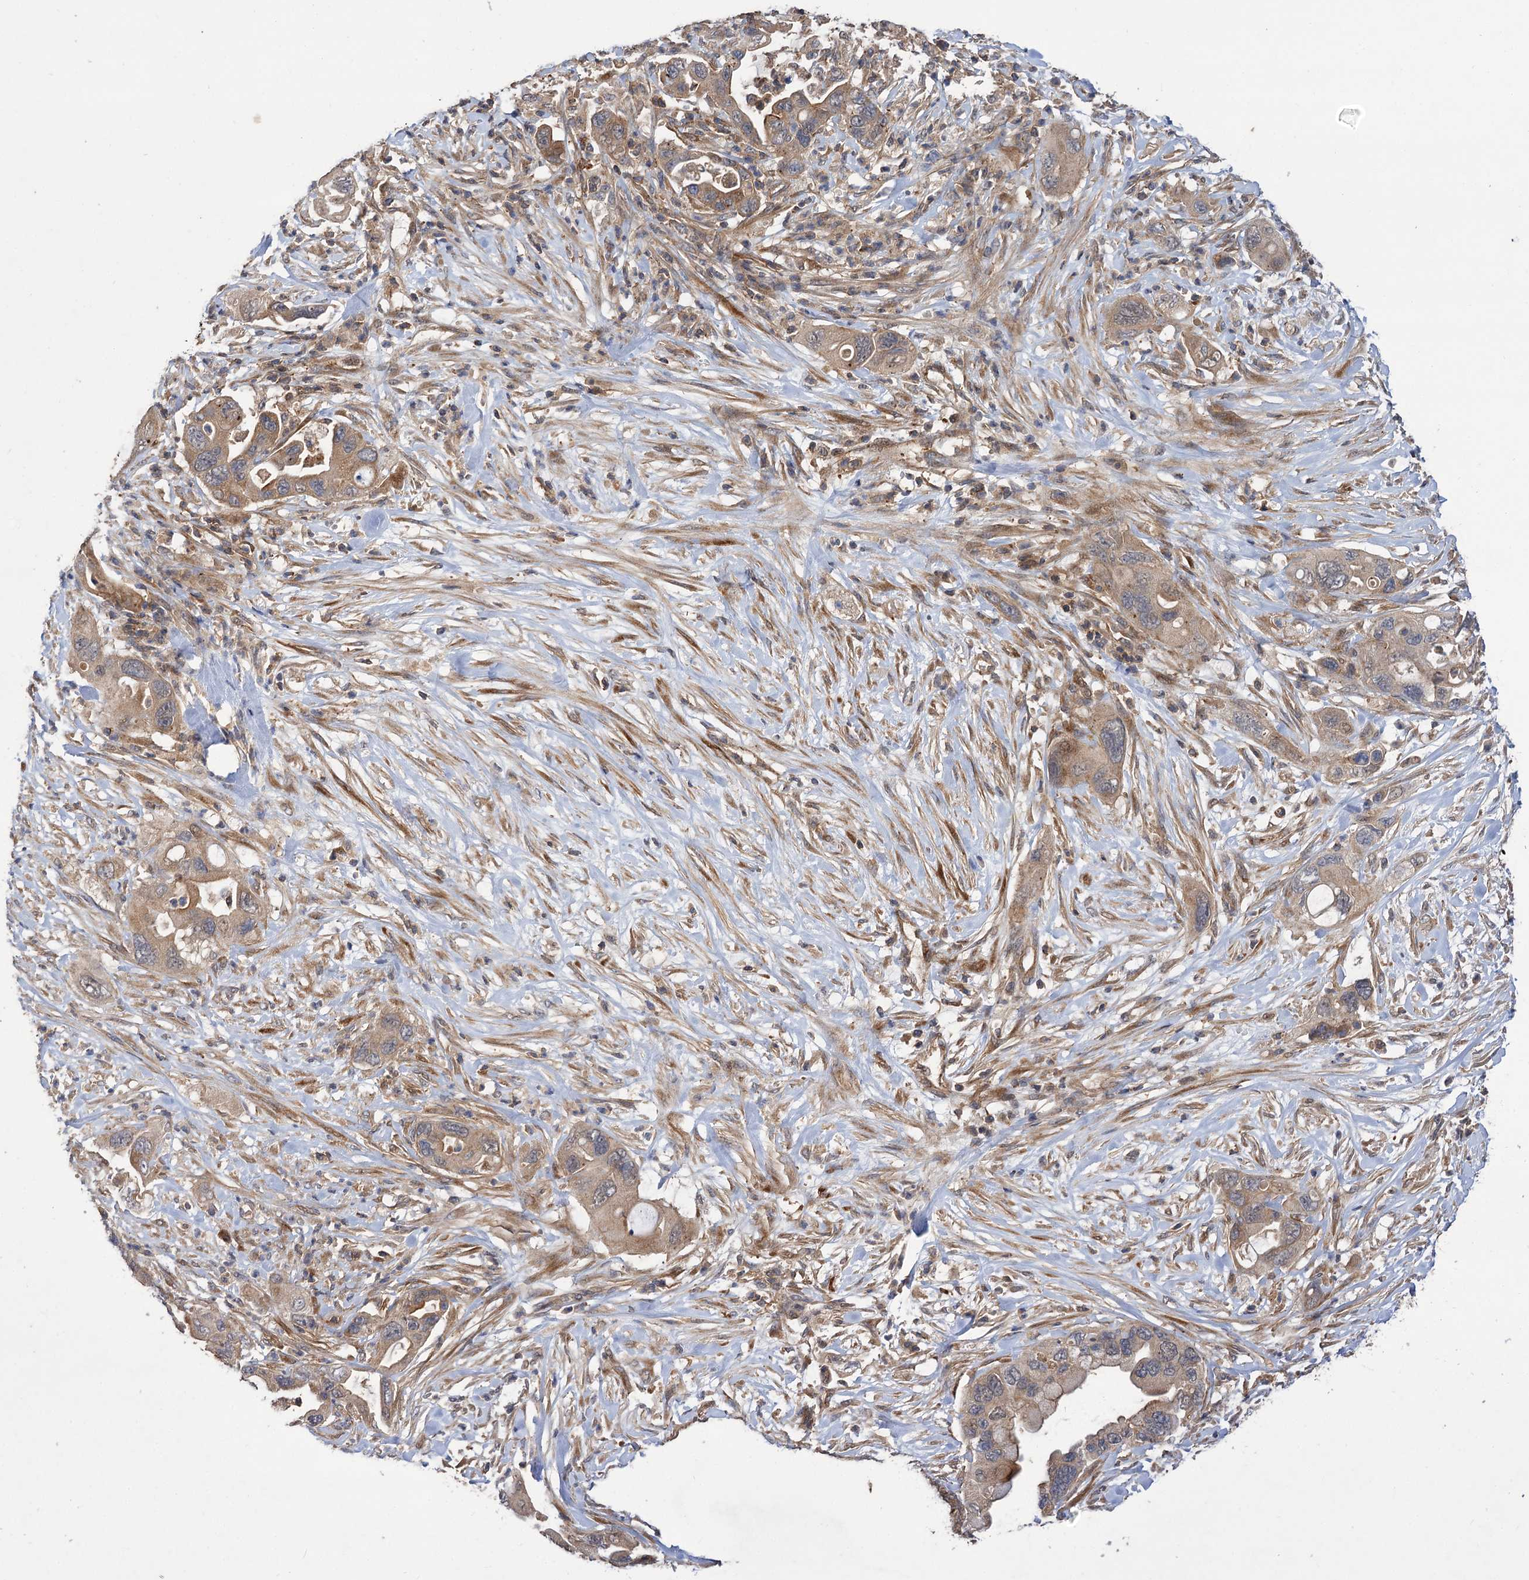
{"staining": {"intensity": "weak", "quantity": ">75%", "location": "cytoplasmic/membranous"}, "tissue": "pancreatic cancer", "cell_type": "Tumor cells", "image_type": "cancer", "snomed": [{"axis": "morphology", "description": "Adenocarcinoma, NOS"}, {"axis": "topography", "description": "Pancreas"}], "caption": "IHC photomicrograph of neoplastic tissue: human pancreatic cancer stained using IHC exhibits low levels of weak protein expression localized specifically in the cytoplasmic/membranous of tumor cells, appearing as a cytoplasmic/membranous brown color.", "gene": "FBXW8", "patient": {"sex": "female", "age": 71}}